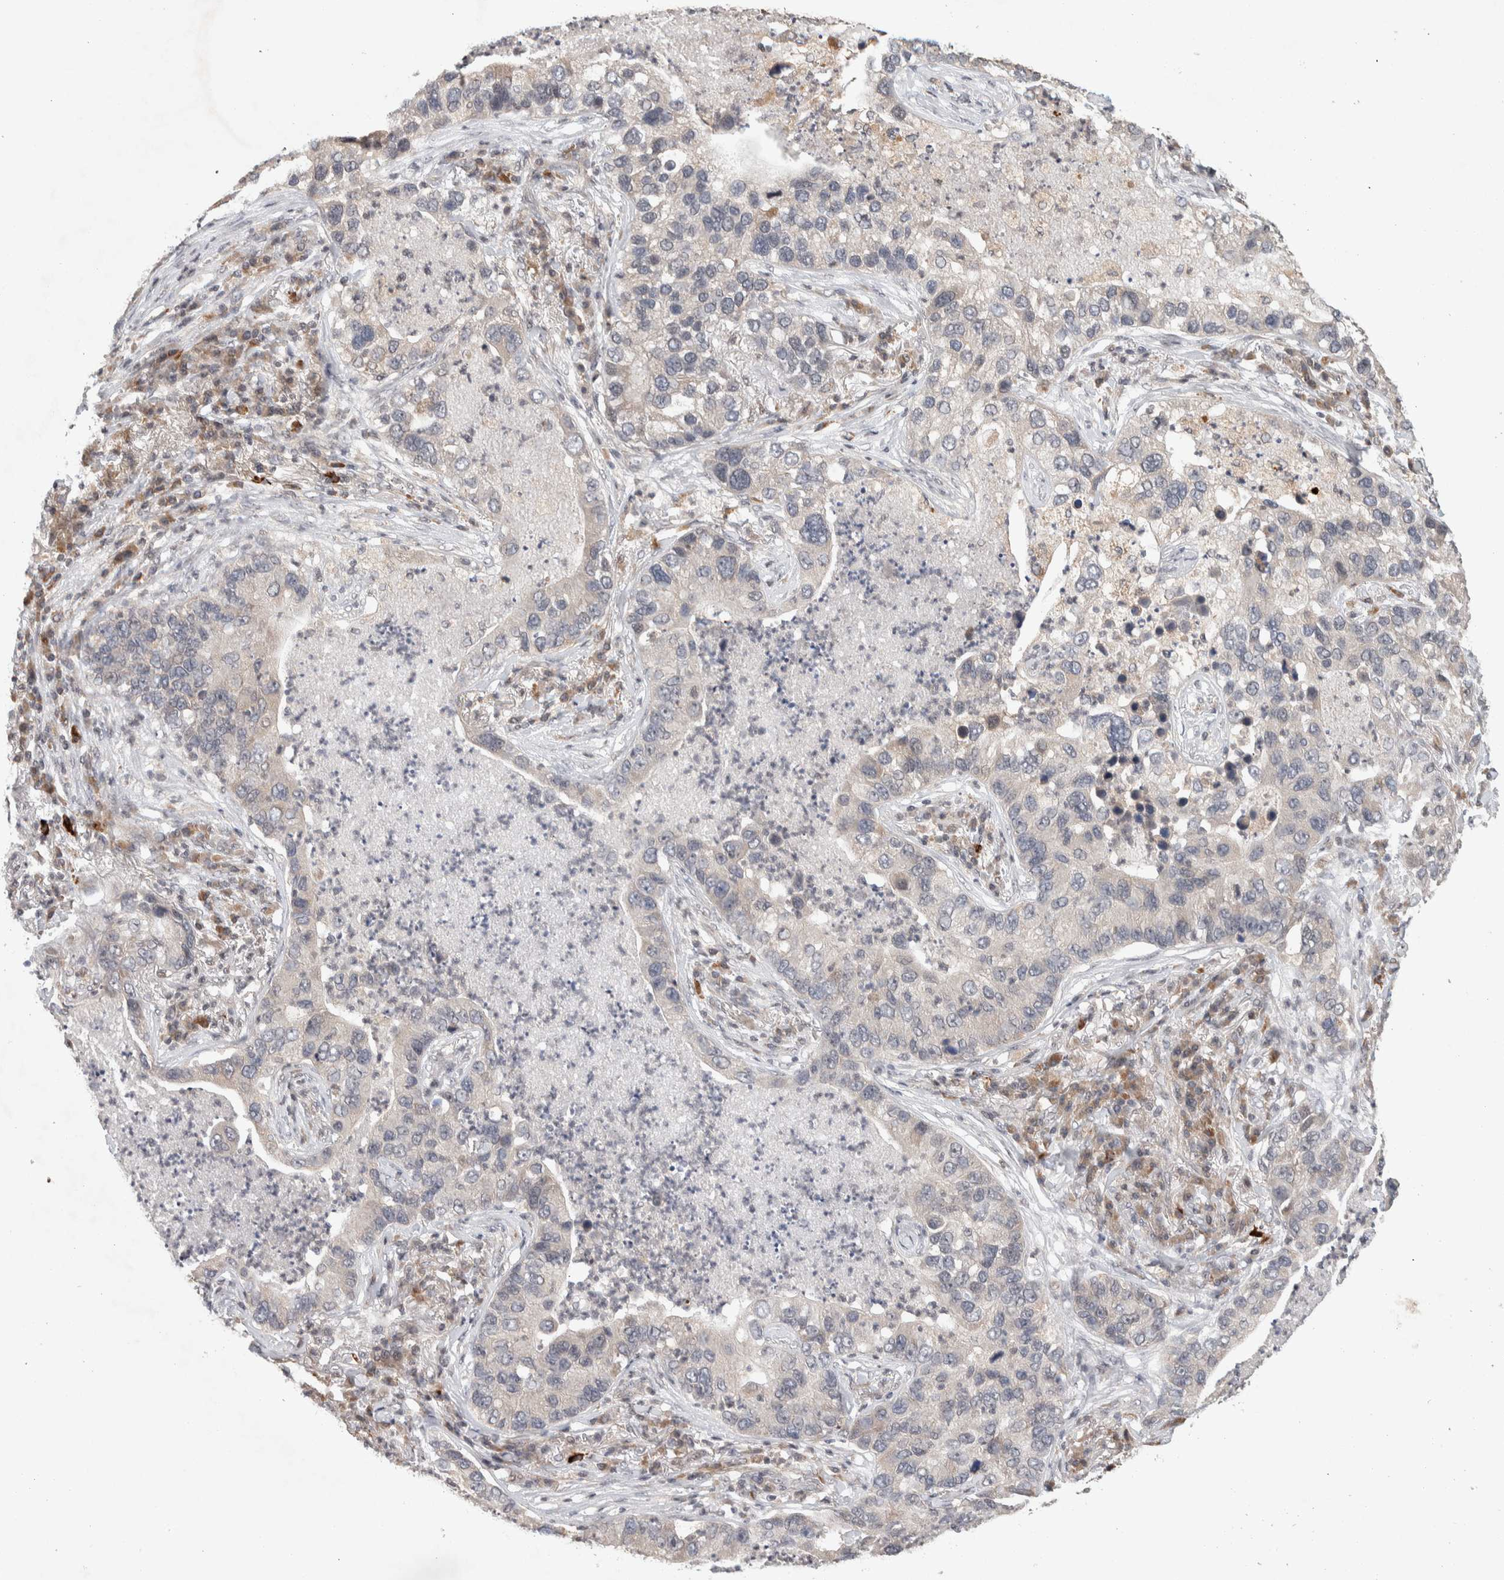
{"staining": {"intensity": "negative", "quantity": "none", "location": "none"}, "tissue": "lung cancer", "cell_type": "Tumor cells", "image_type": "cancer", "snomed": [{"axis": "morphology", "description": "Normal tissue, NOS"}, {"axis": "morphology", "description": "Adenocarcinoma, NOS"}, {"axis": "topography", "description": "Bronchus"}, {"axis": "topography", "description": "Lung"}], "caption": "A high-resolution image shows immunohistochemistry (IHC) staining of lung adenocarcinoma, which shows no significant expression in tumor cells.", "gene": "KCNK1", "patient": {"sex": "male", "age": 54}}